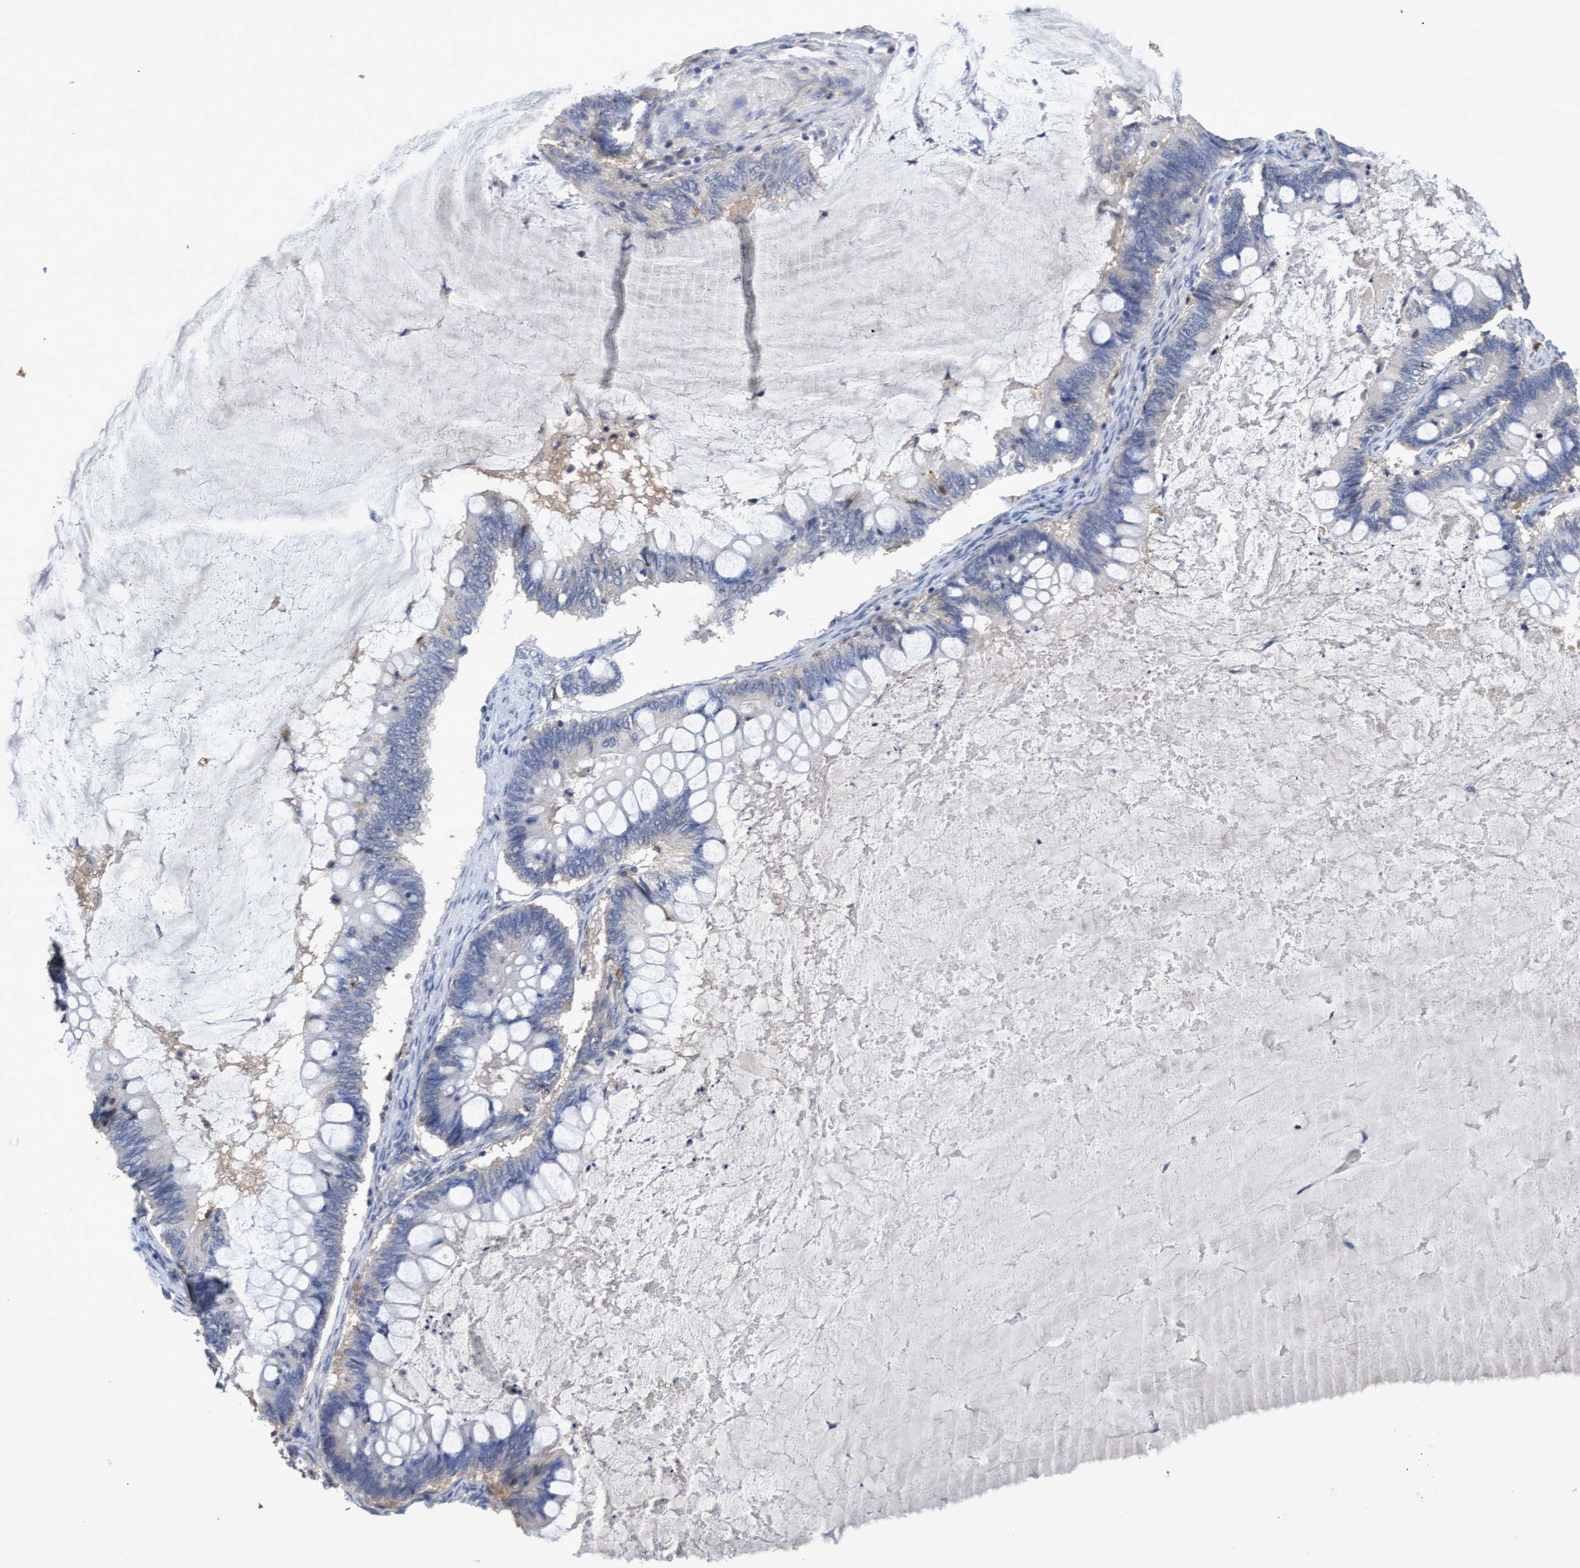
{"staining": {"intensity": "negative", "quantity": "none", "location": "none"}, "tissue": "ovarian cancer", "cell_type": "Tumor cells", "image_type": "cancer", "snomed": [{"axis": "morphology", "description": "Cystadenocarcinoma, mucinous, NOS"}, {"axis": "topography", "description": "Ovary"}], "caption": "Tumor cells show no significant protein staining in ovarian cancer (mucinous cystadenocarcinoma).", "gene": "GPR39", "patient": {"sex": "female", "age": 61}}